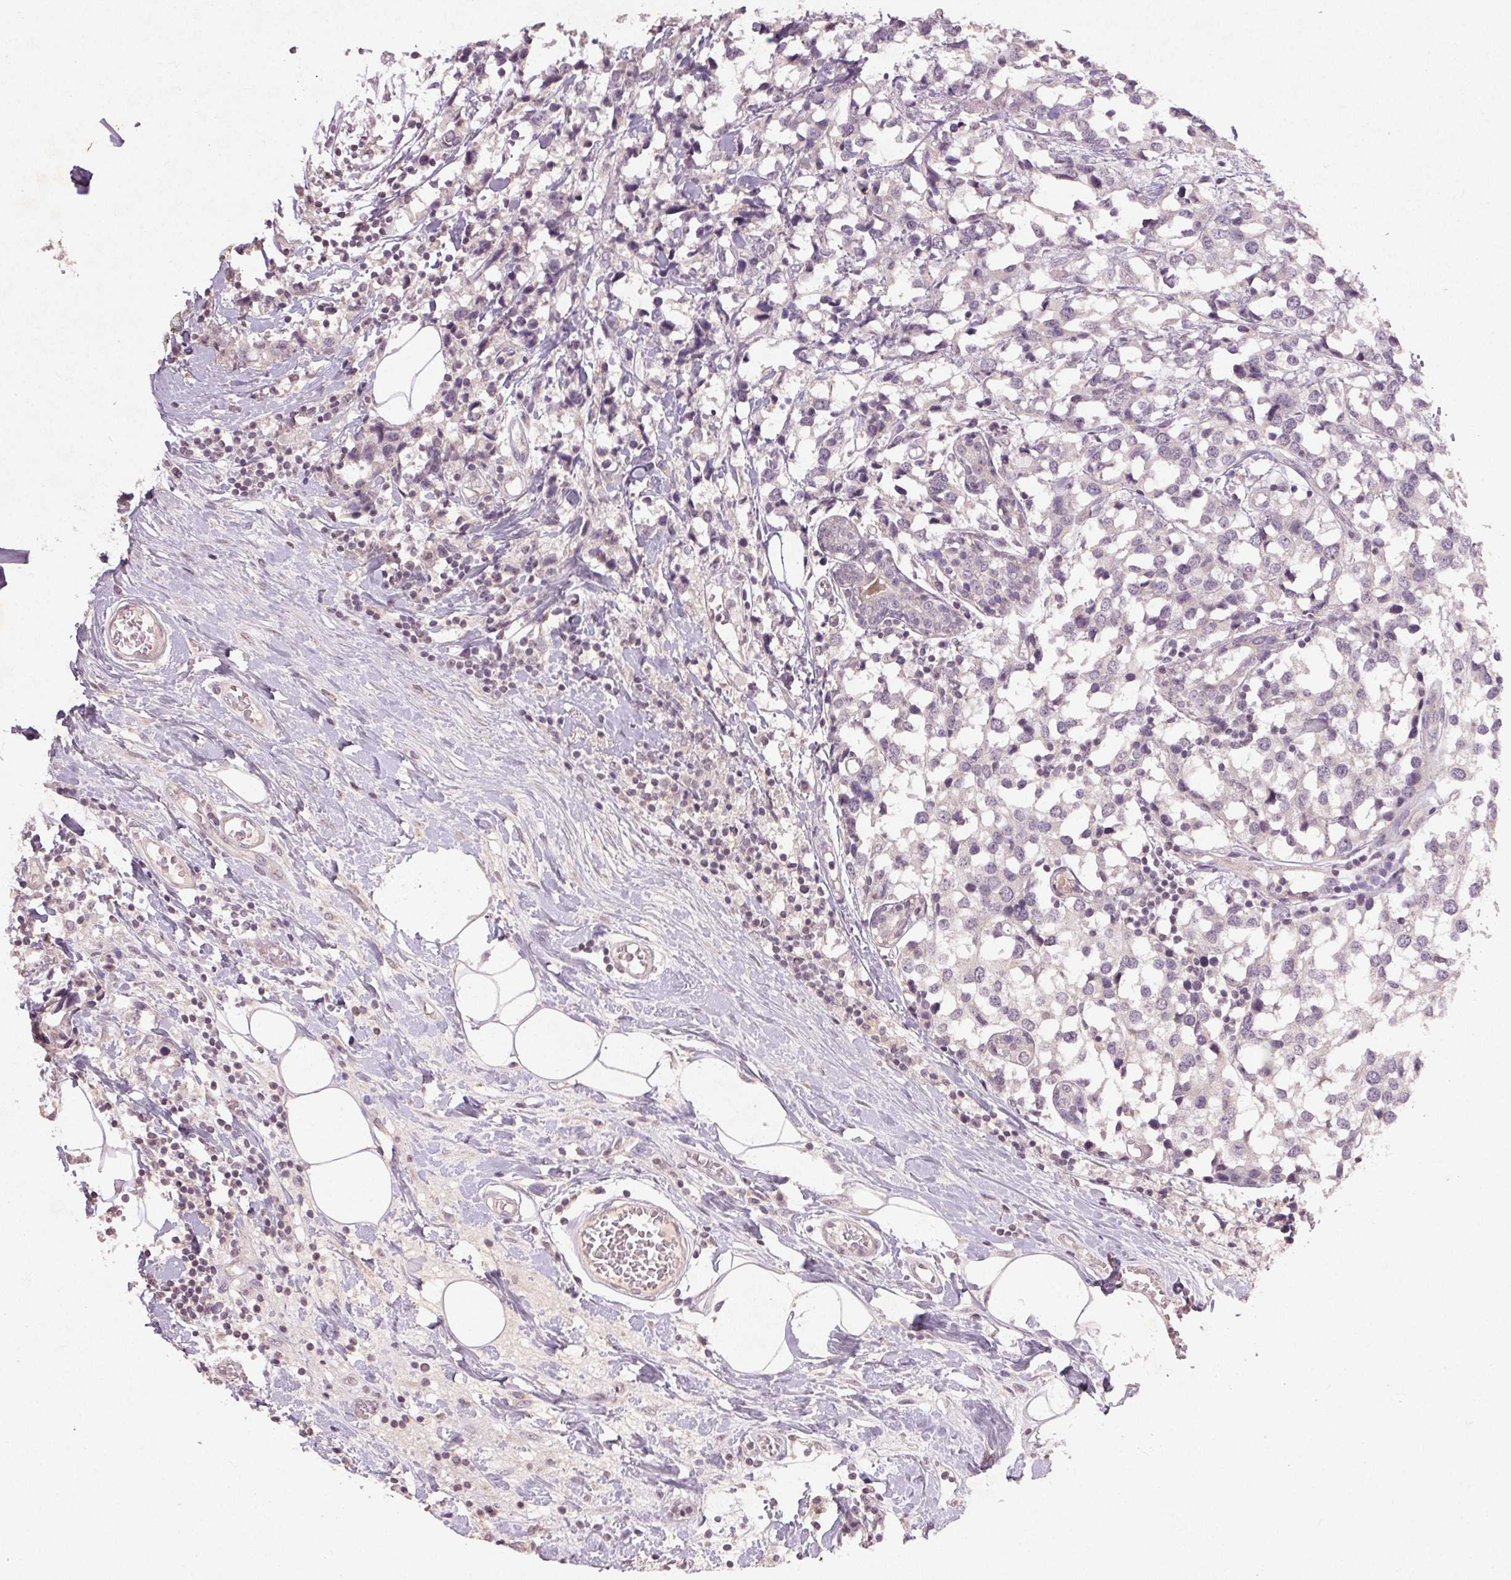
{"staining": {"intensity": "negative", "quantity": "none", "location": "none"}, "tissue": "breast cancer", "cell_type": "Tumor cells", "image_type": "cancer", "snomed": [{"axis": "morphology", "description": "Lobular carcinoma"}, {"axis": "topography", "description": "Breast"}], "caption": "Micrograph shows no protein expression in tumor cells of breast lobular carcinoma tissue.", "gene": "KLRC3", "patient": {"sex": "female", "age": 59}}